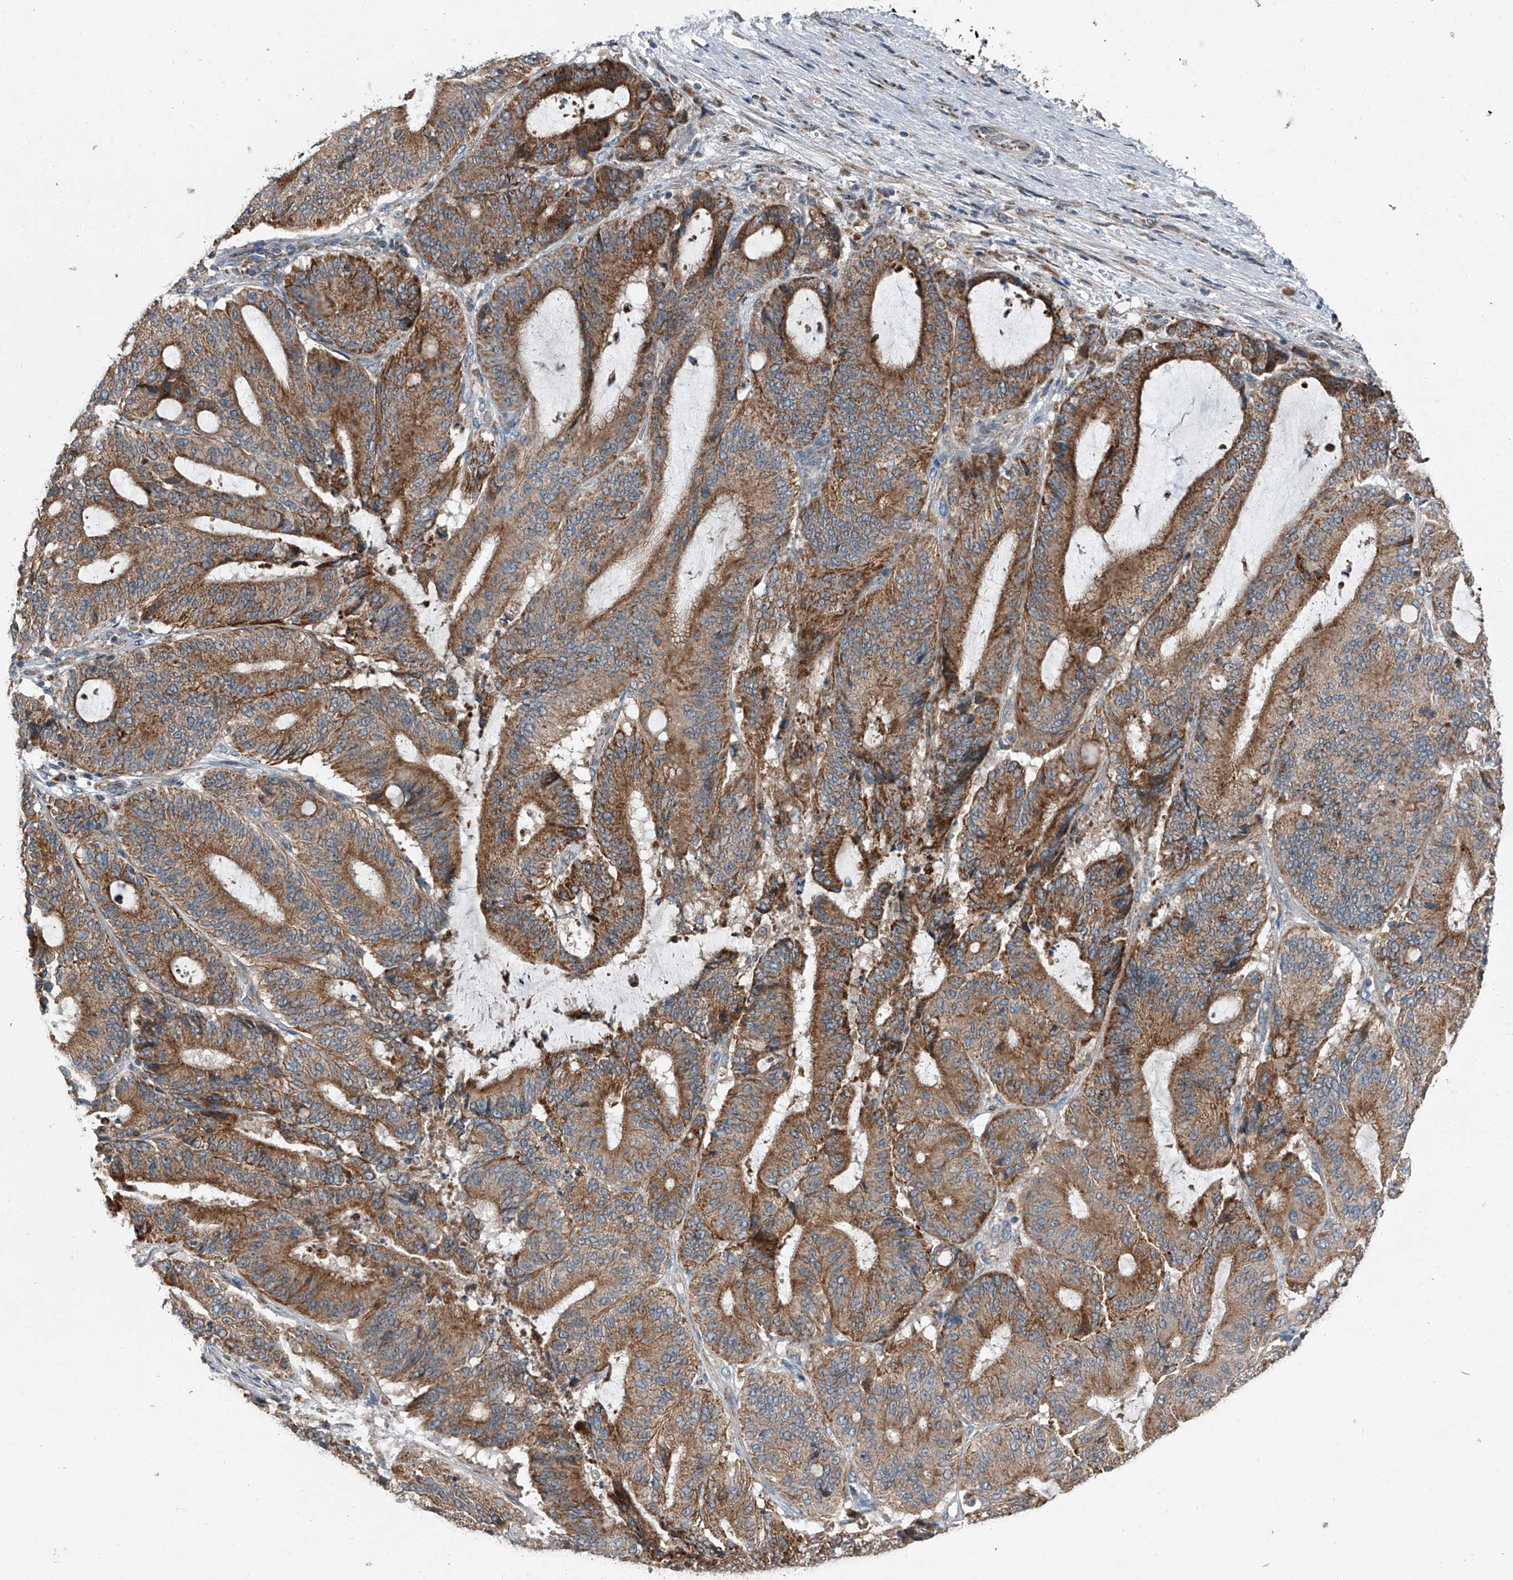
{"staining": {"intensity": "moderate", "quantity": ">75%", "location": "cytoplasmic/membranous"}, "tissue": "liver cancer", "cell_type": "Tumor cells", "image_type": "cancer", "snomed": [{"axis": "morphology", "description": "Normal tissue, NOS"}, {"axis": "morphology", "description": "Cholangiocarcinoma"}, {"axis": "topography", "description": "Liver"}, {"axis": "topography", "description": "Peripheral nerve tissue"}], "caption": "About >75% of tumor cells in human cholangiocarcinoma (liver) reveal moderate cytoplasmic/membranous protein expression as visualized by brown immunohistochemical staining.", "gene": "CHRNA7", "patient": {"sex": "female", "age": 73}}